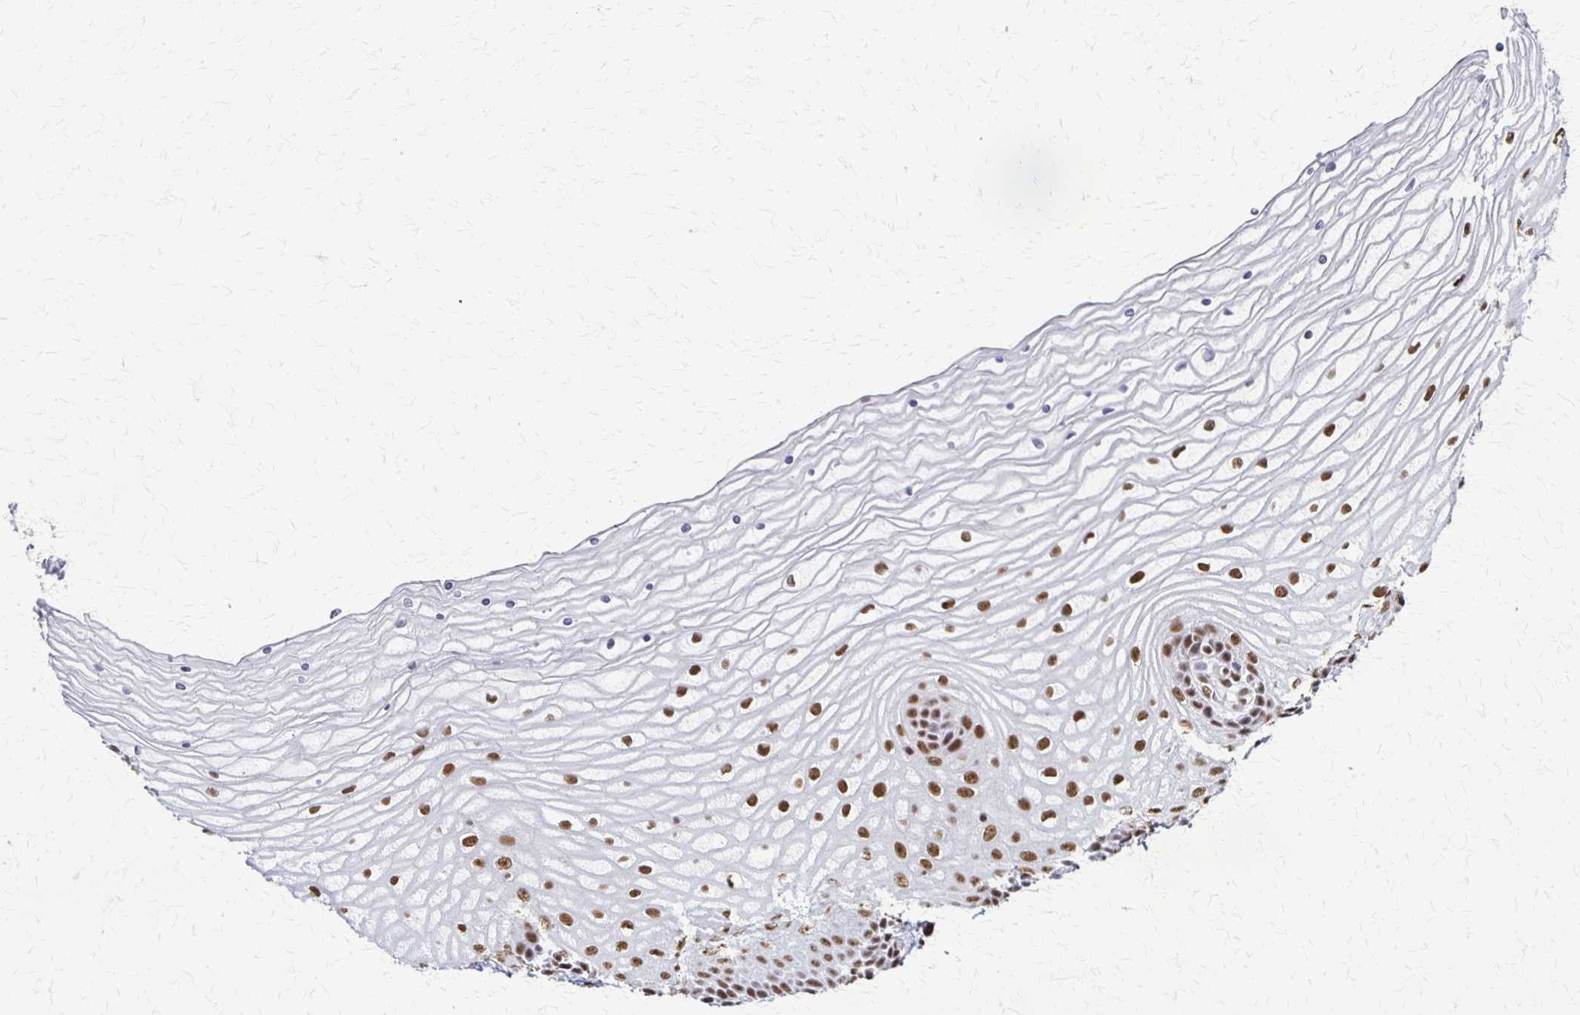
{"staining": {"intensity": "strong", "quantity": ">75%", "location": "nuclear"}, "tissue": "vagina", "cell_type": "Squamous epithelial cells", "image_type": "normal", "snomed": [{"axis": "morphology", "description": "Normal tissue, NOS"}, {"axis": "topography", "description": "Vagina"}], "caption": "Protein analysis of unremarkable vagina exhibits strong nuclear staining in about >75% of squamous epithelial cells. The protein is shown in brown color, while the nuclei are stained blue.", "gene": "XRCC6", "patient": {"sex": "female", "age": 45}}